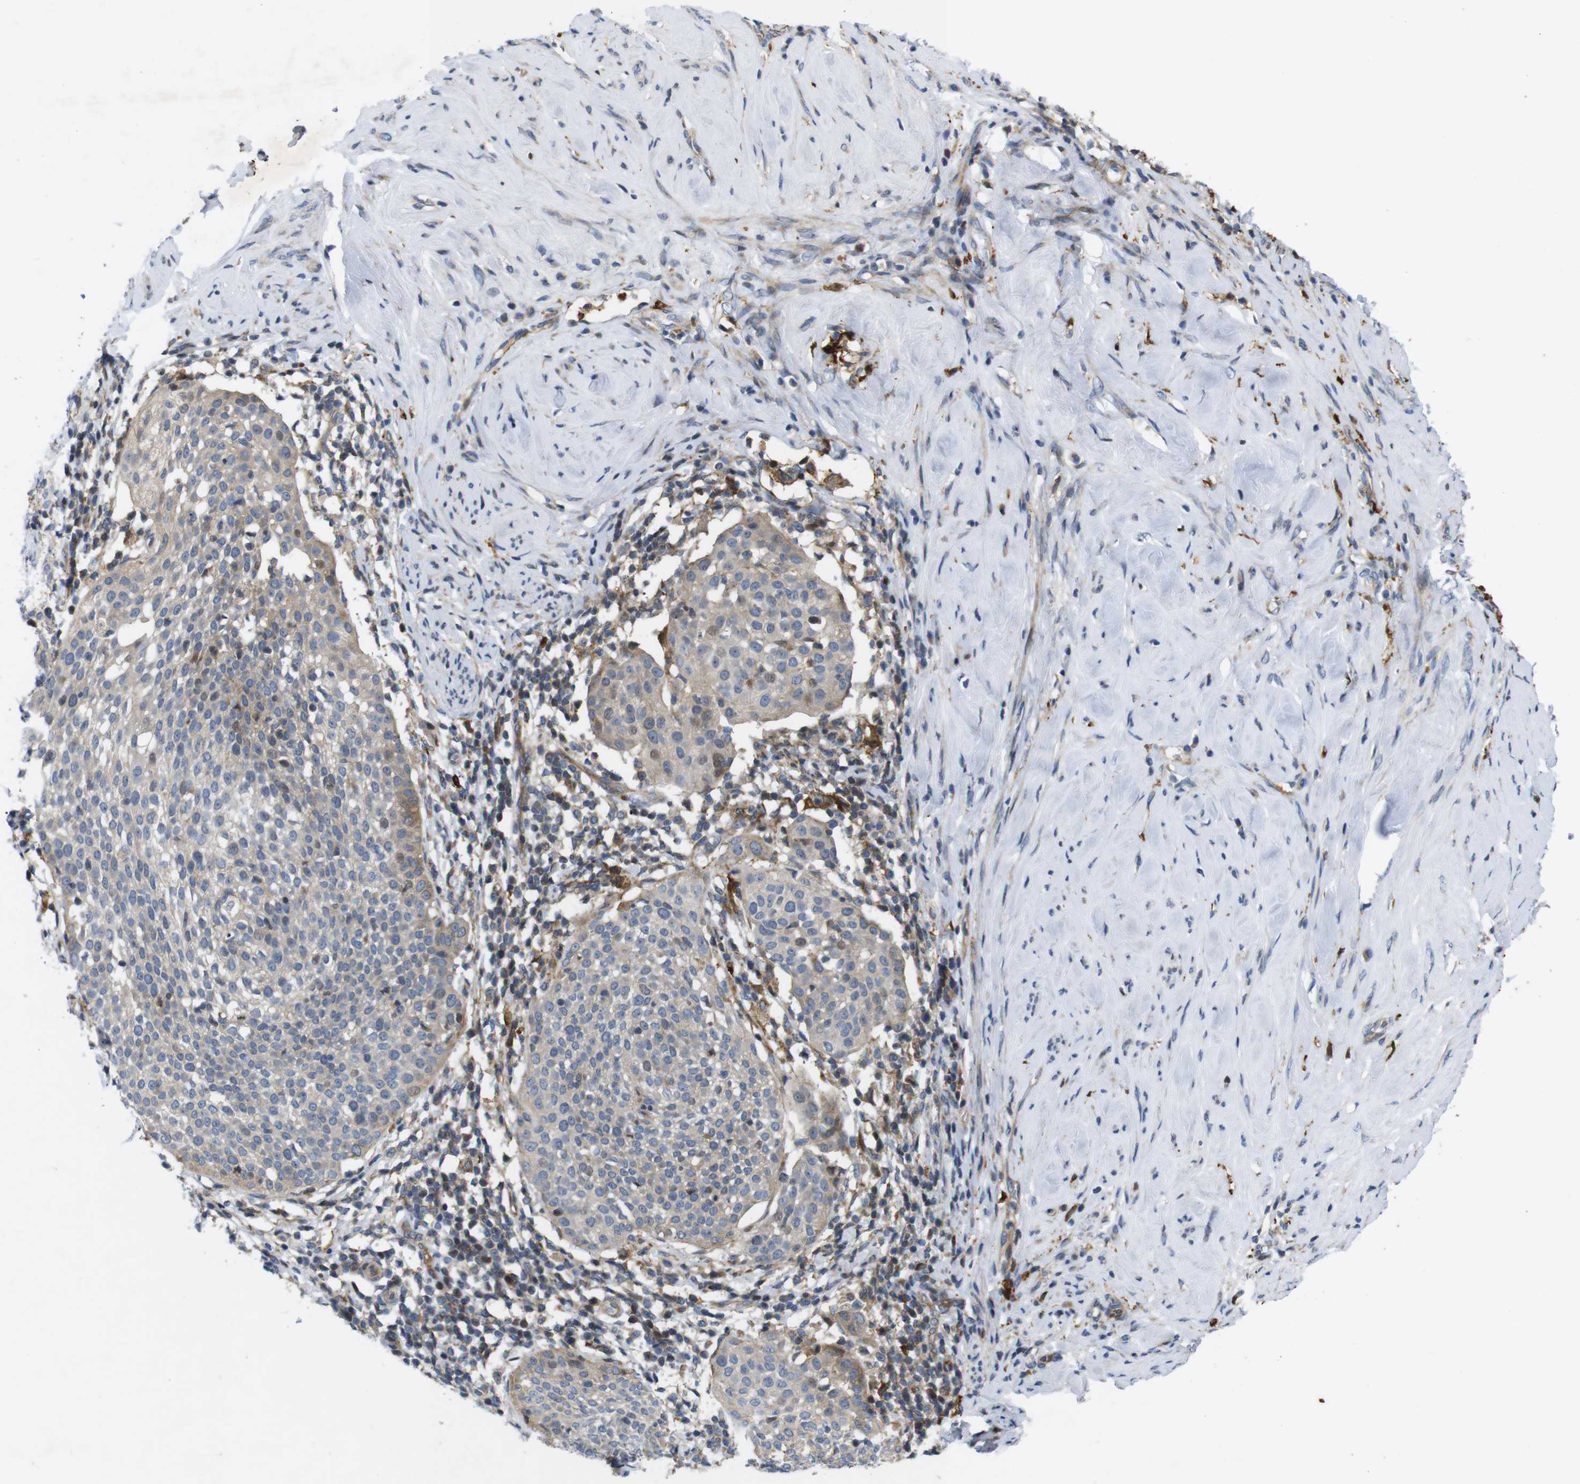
{"staining": {"intensity": "weak", "quantity": ">75%", "location": "cytoplasmic/membranous"}, "tissue": "cervical cancer", "cell_type": "Tumor cells", "image_type": "cancer", "snomed": [{"axis": "morphology", "description": "Squamous cell carcinoma, NOS"}, {"axis": "topography", "description": "Cervix"}], "caption": "Protein staining by immunohistochemistry (IHC) demonstrates weak cytoplasmic/membranous staining in approximately >75% of tumor cells in cervical squamous cell carcinoma.", "gene": "ROBO2", "patient": {"sex": "female", "age": 51}}